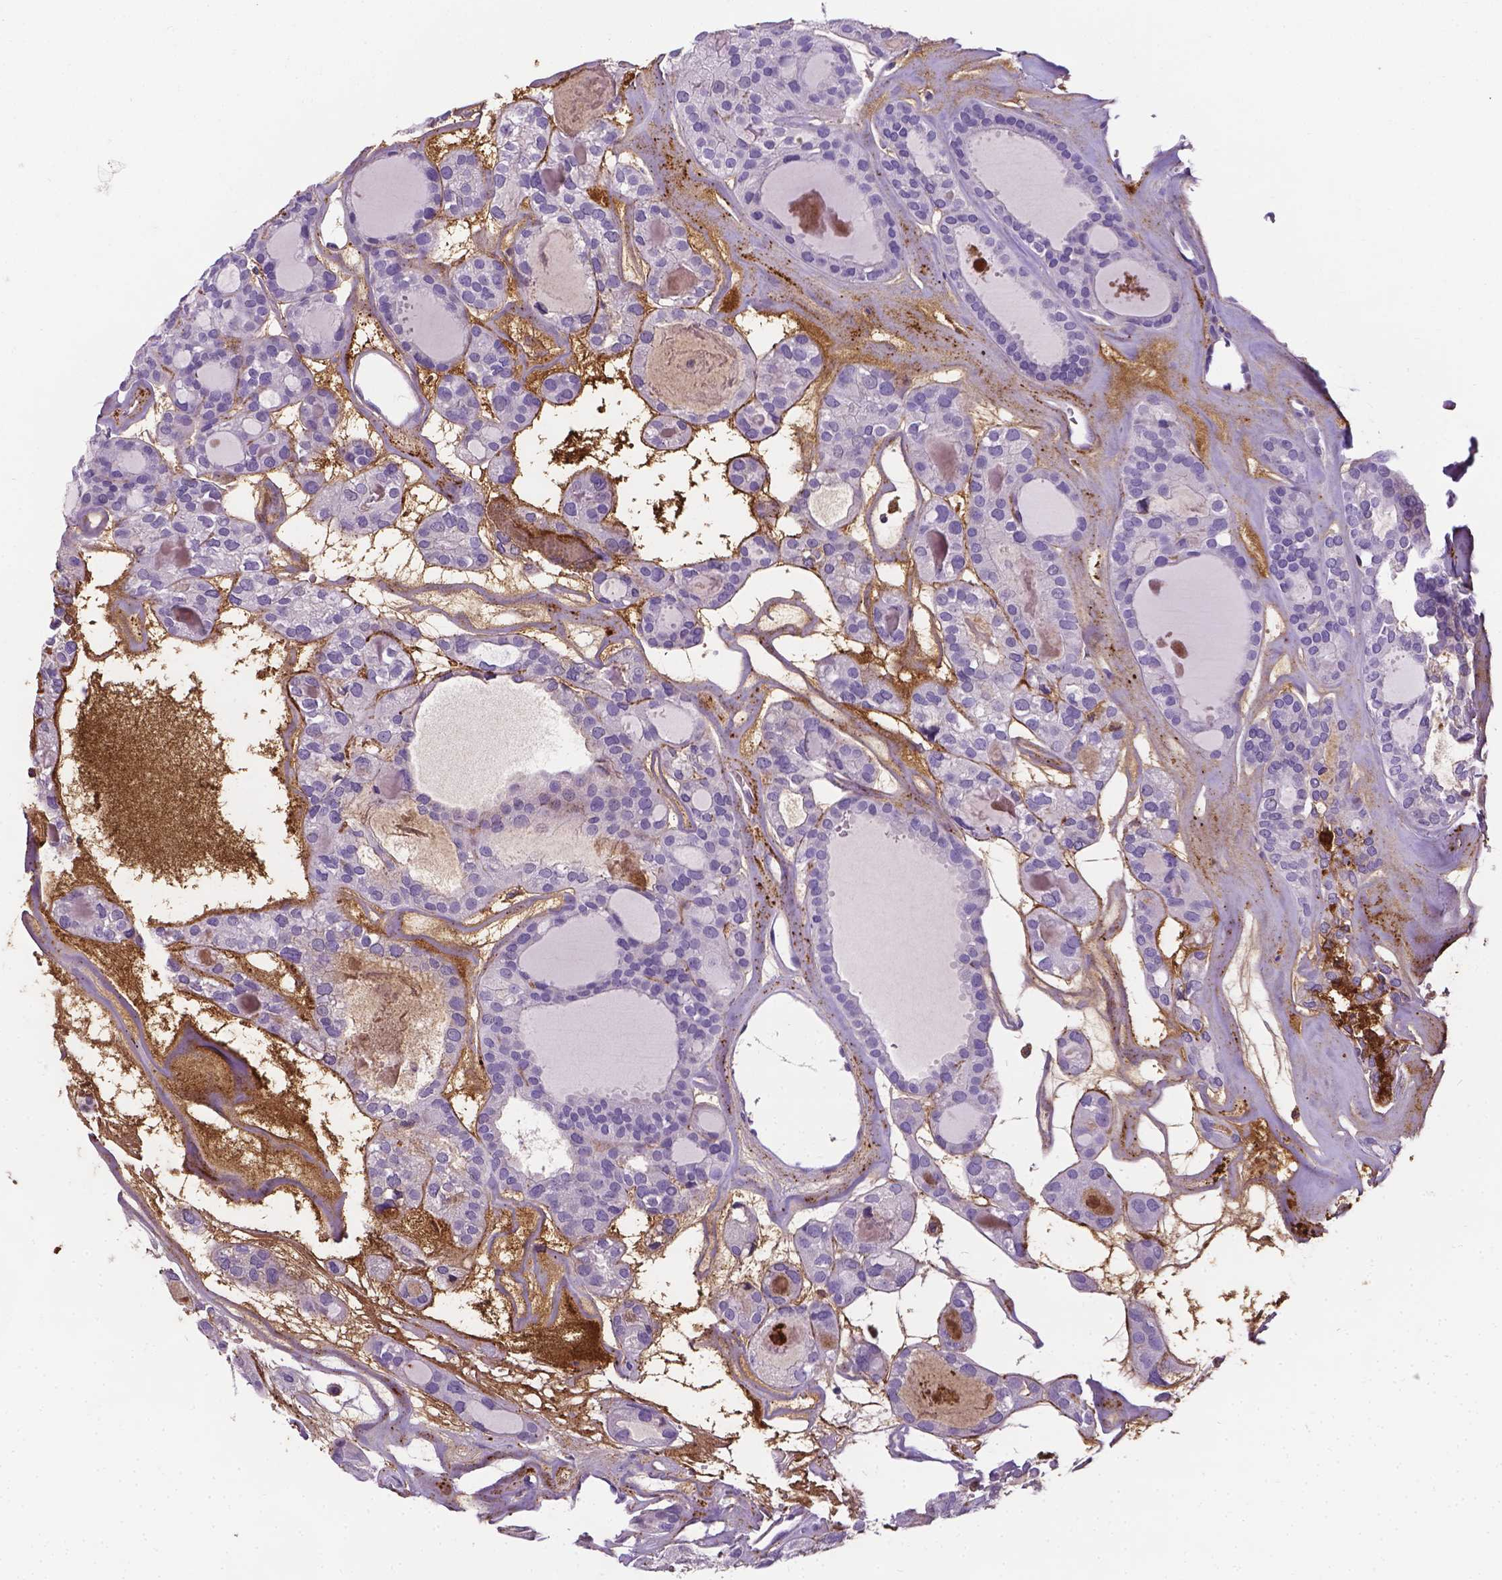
{"staining": {"intensity": "negative", "quantity": "none", "location": "none"}, "tissue": "thyroid cancer", "cell_type": "Tumor cells", "image_type": "cancer", "snomed": [{"axis": "morphology", "description": "Follicular adenoma carcinoma, NOS"}, {"axis": "topography", "description": "Thyroid gland"}], "caption": "A photomicrograph of human thyroid cancer is negative for staining in tumor cells.", "gene": "APOE", "patient": {"sex": "male", "age": 75}}